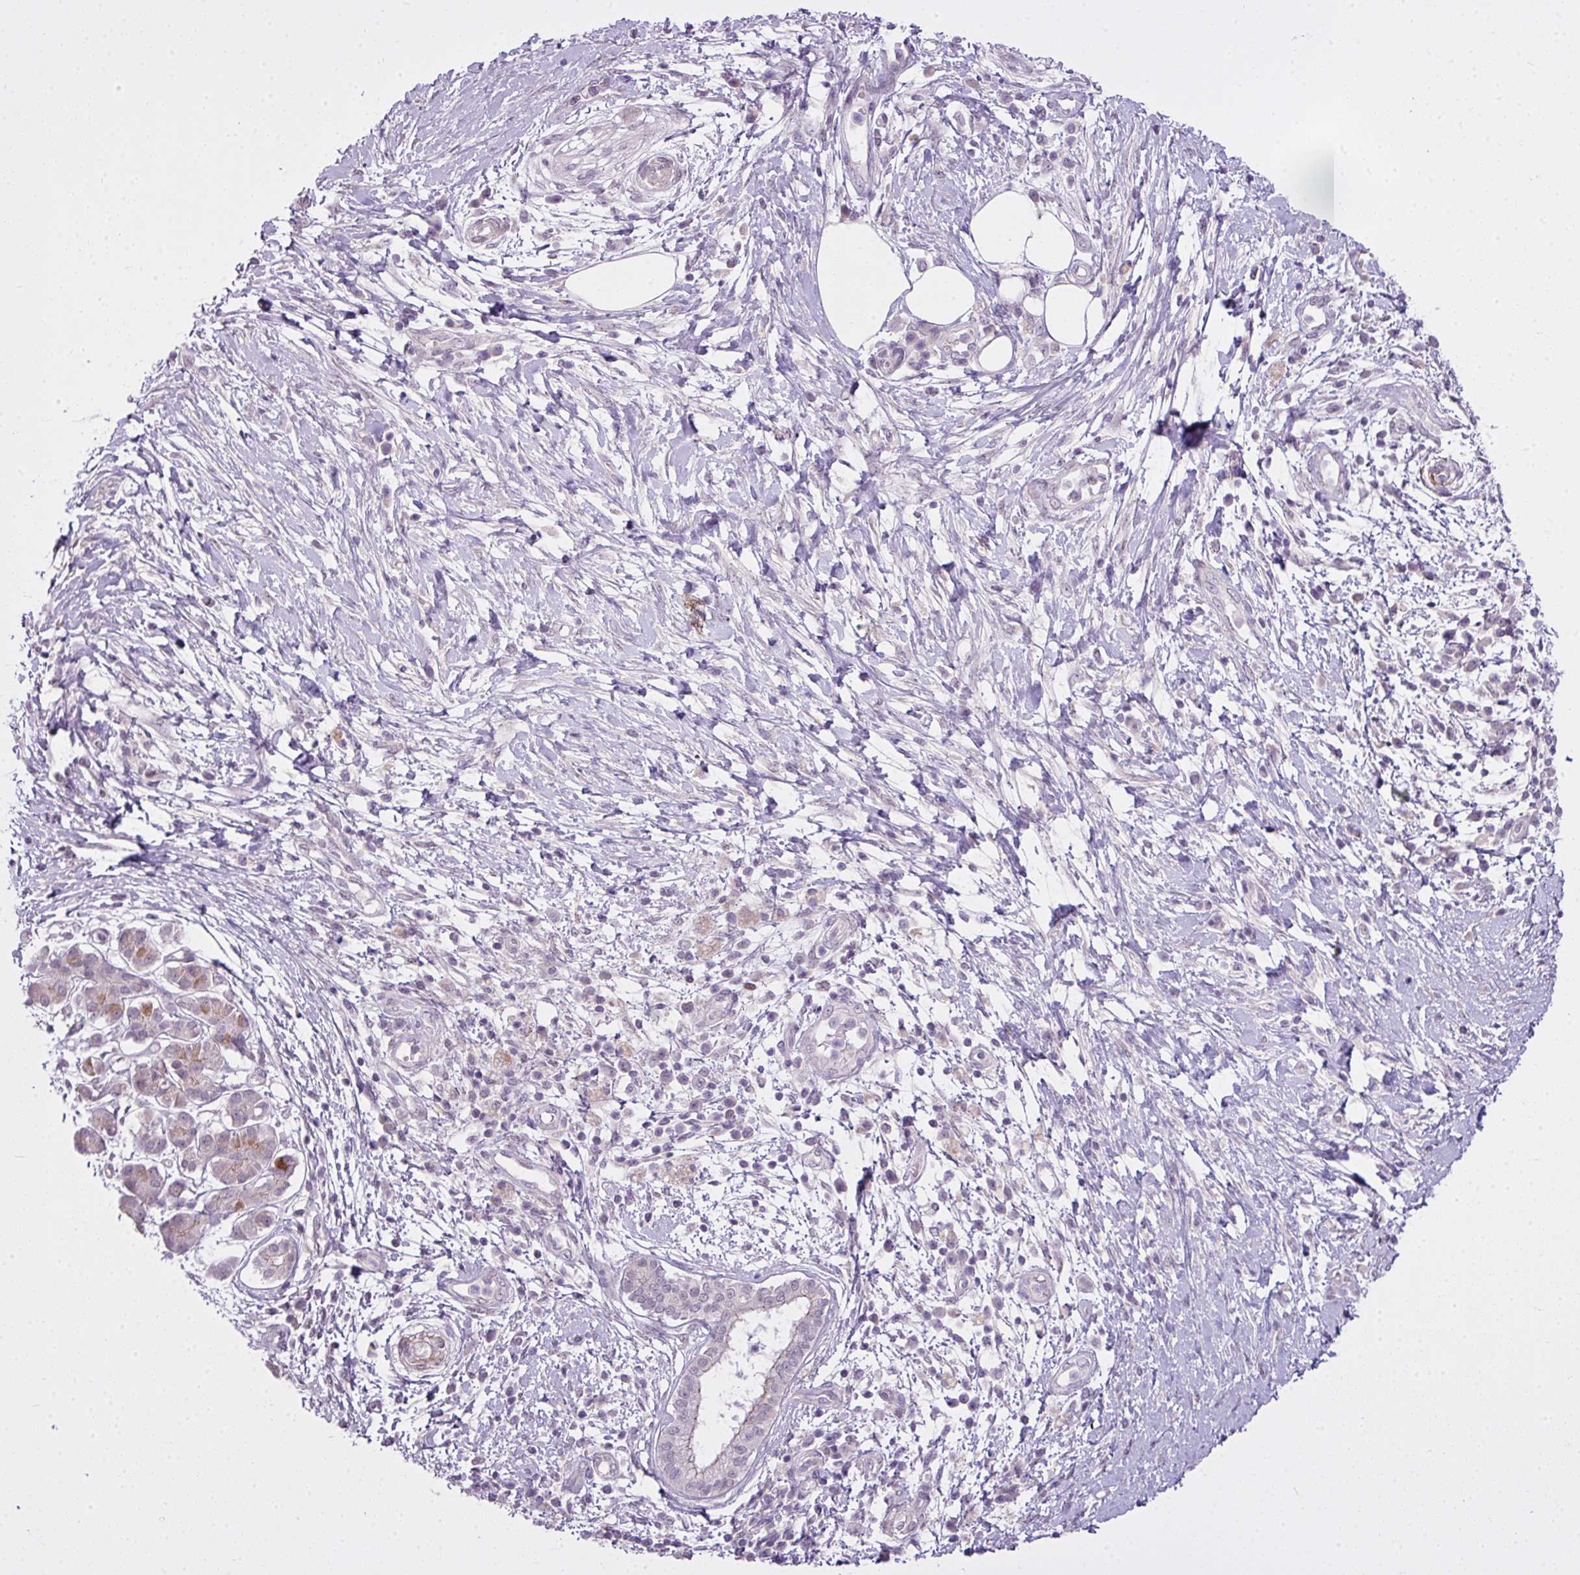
{"staining": {"intensity": "negative", "quantity": "none", "location": "none"}, "tissue": "pancreatic cancer", "cell_type": "Tumor cells", "image_type": "cancer", "snomed": [{"axis": "morphology", "description": "Adenocarcinoma, NOS"}, {"axis": "topography", "description": "Pancreas"}], "caption": "Immunohistochemical staining of adenocarcinoma (pancreatic) demonstrates no significant positivity in tumor cells.", "gene": "ZNF688", "patient": {"sex": "male", "age": 68}}